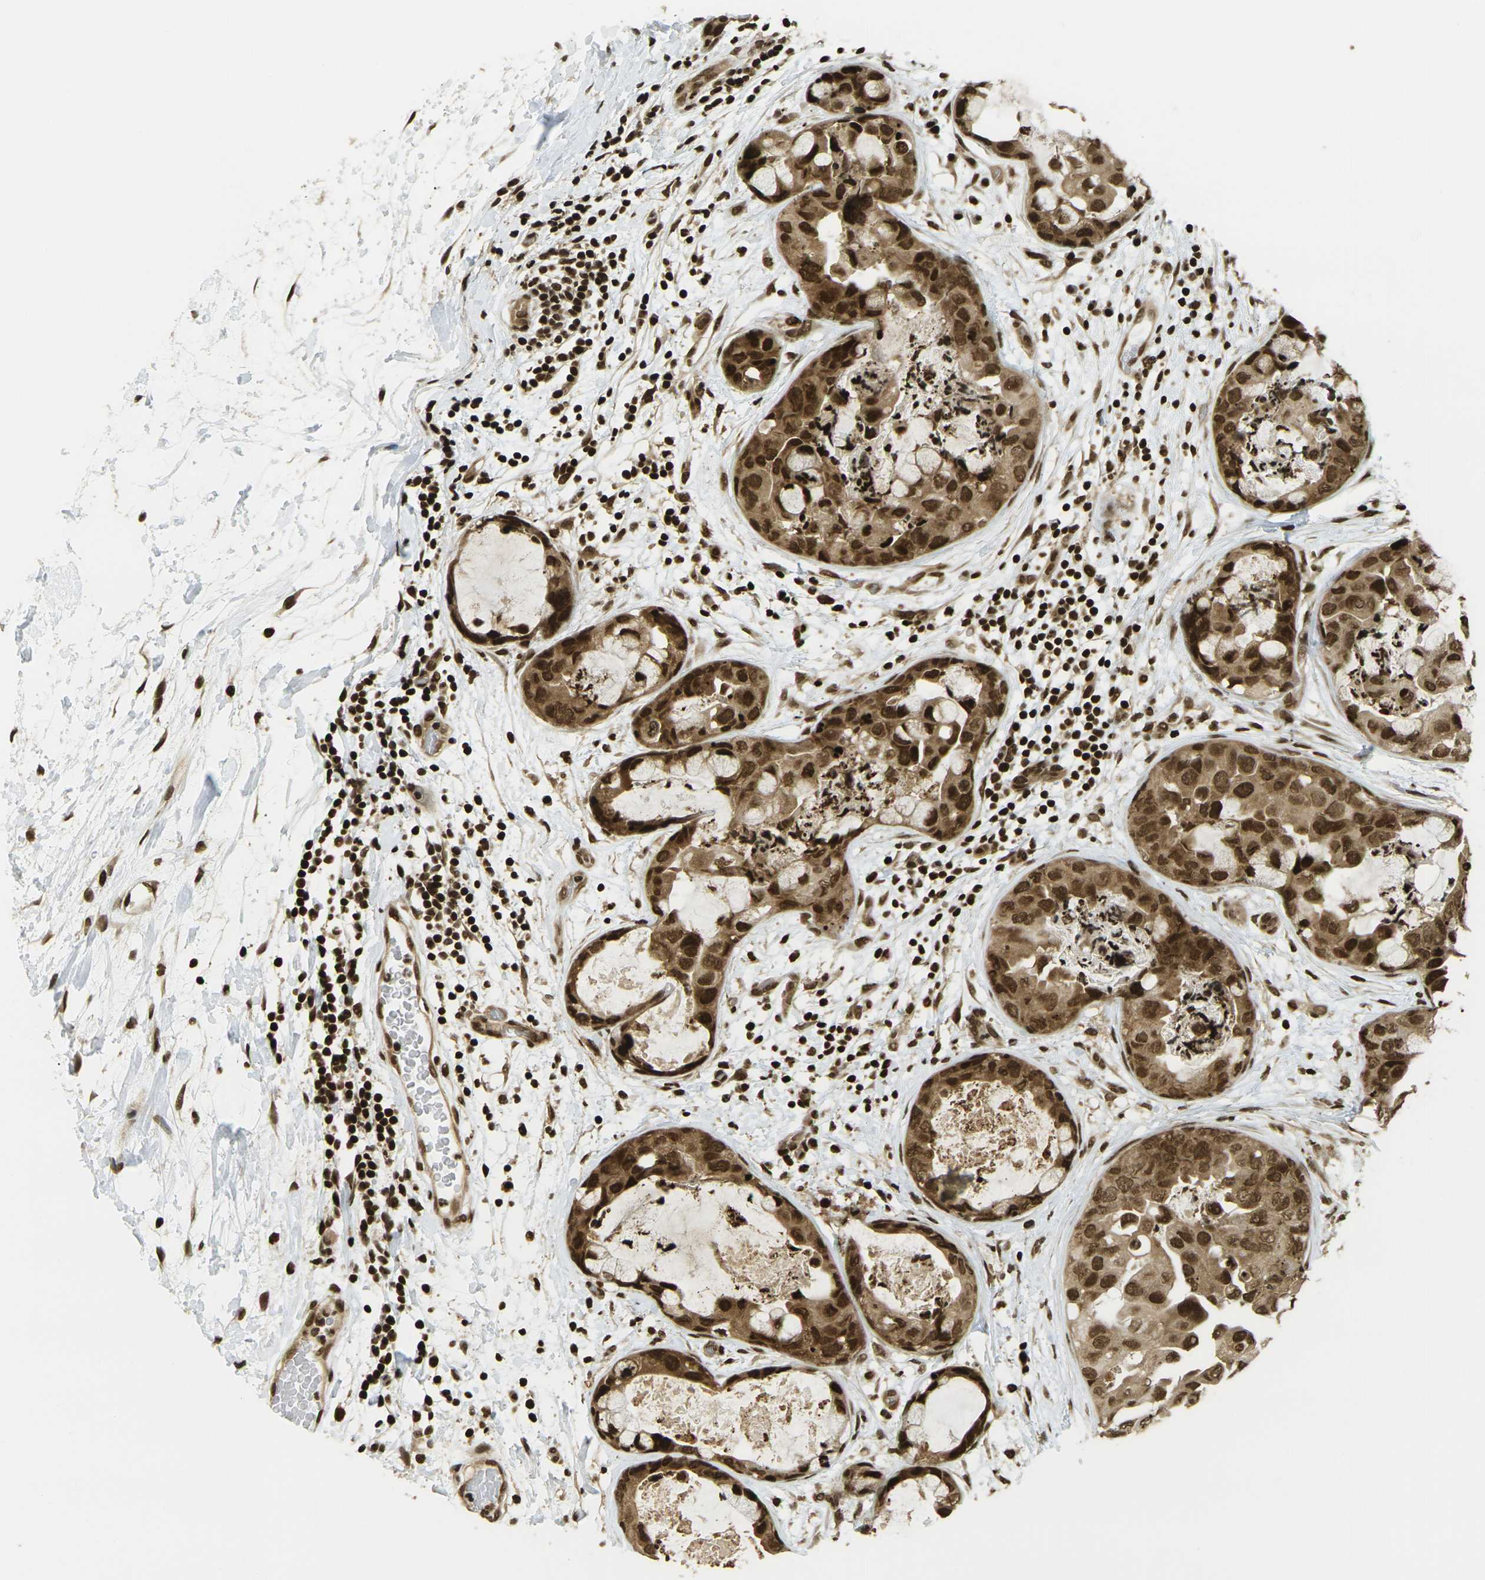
{"staining": {"intensity": "strong", "quantity": ">75%", "location": "cytoplasmic/membranous,nuclear"}, "tissue": "breast cancer", "cell_type": "Tumor cells", "image_type": "cancer", "snomed": [{"axis": "morphology", "description": "Duct carcinoma"}, {"axis": "topography", "description": "Breast"}], "caption": "Immunohistochemical staining of breast infiltrating ductal carcinoma displays high levels of strong cytoplasmic/membranous and nuclear protein positivity in approximately >75% of tumor cells.", "gene": "RUVBL2", "patient": {"sex": "female", "age": 40}}